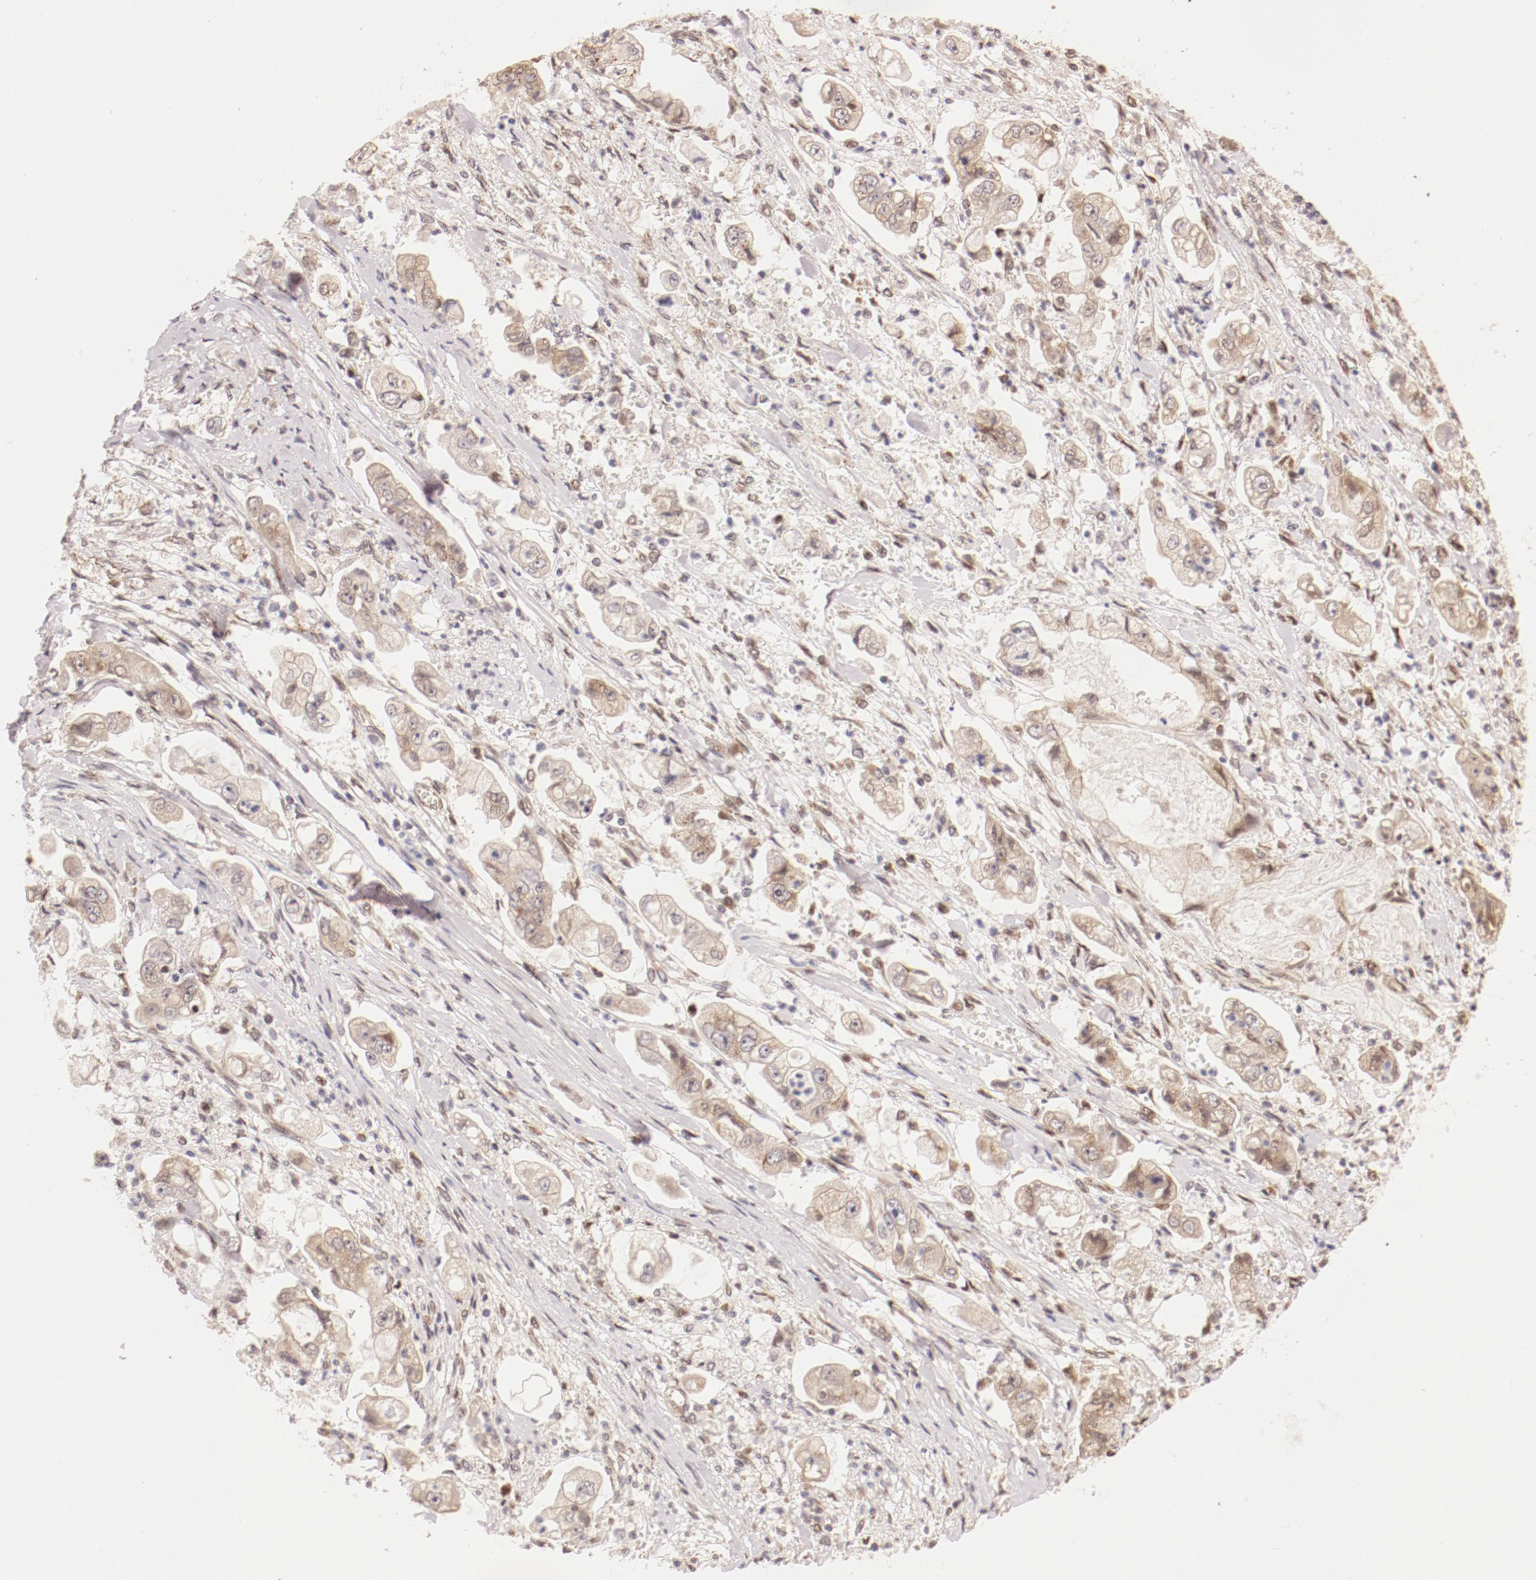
{"staining": {"intensity": "negative", "quantity": "none", "location": "none"}, "tissue": "stomach cancer", "cell_type": "Tumor cells", "image_type": "cancer", "snomed": [{"axis": "morphology", "description": "Adenocarcinoma, NOS"}, {"axis": "topography", "description": "Stomach"}], "caption": "Tumor cells are negative for protein expression in human adenocarcinoma (stomach).", "gene": "RPL12", "patient": {"sex": "male", "age": 62}}